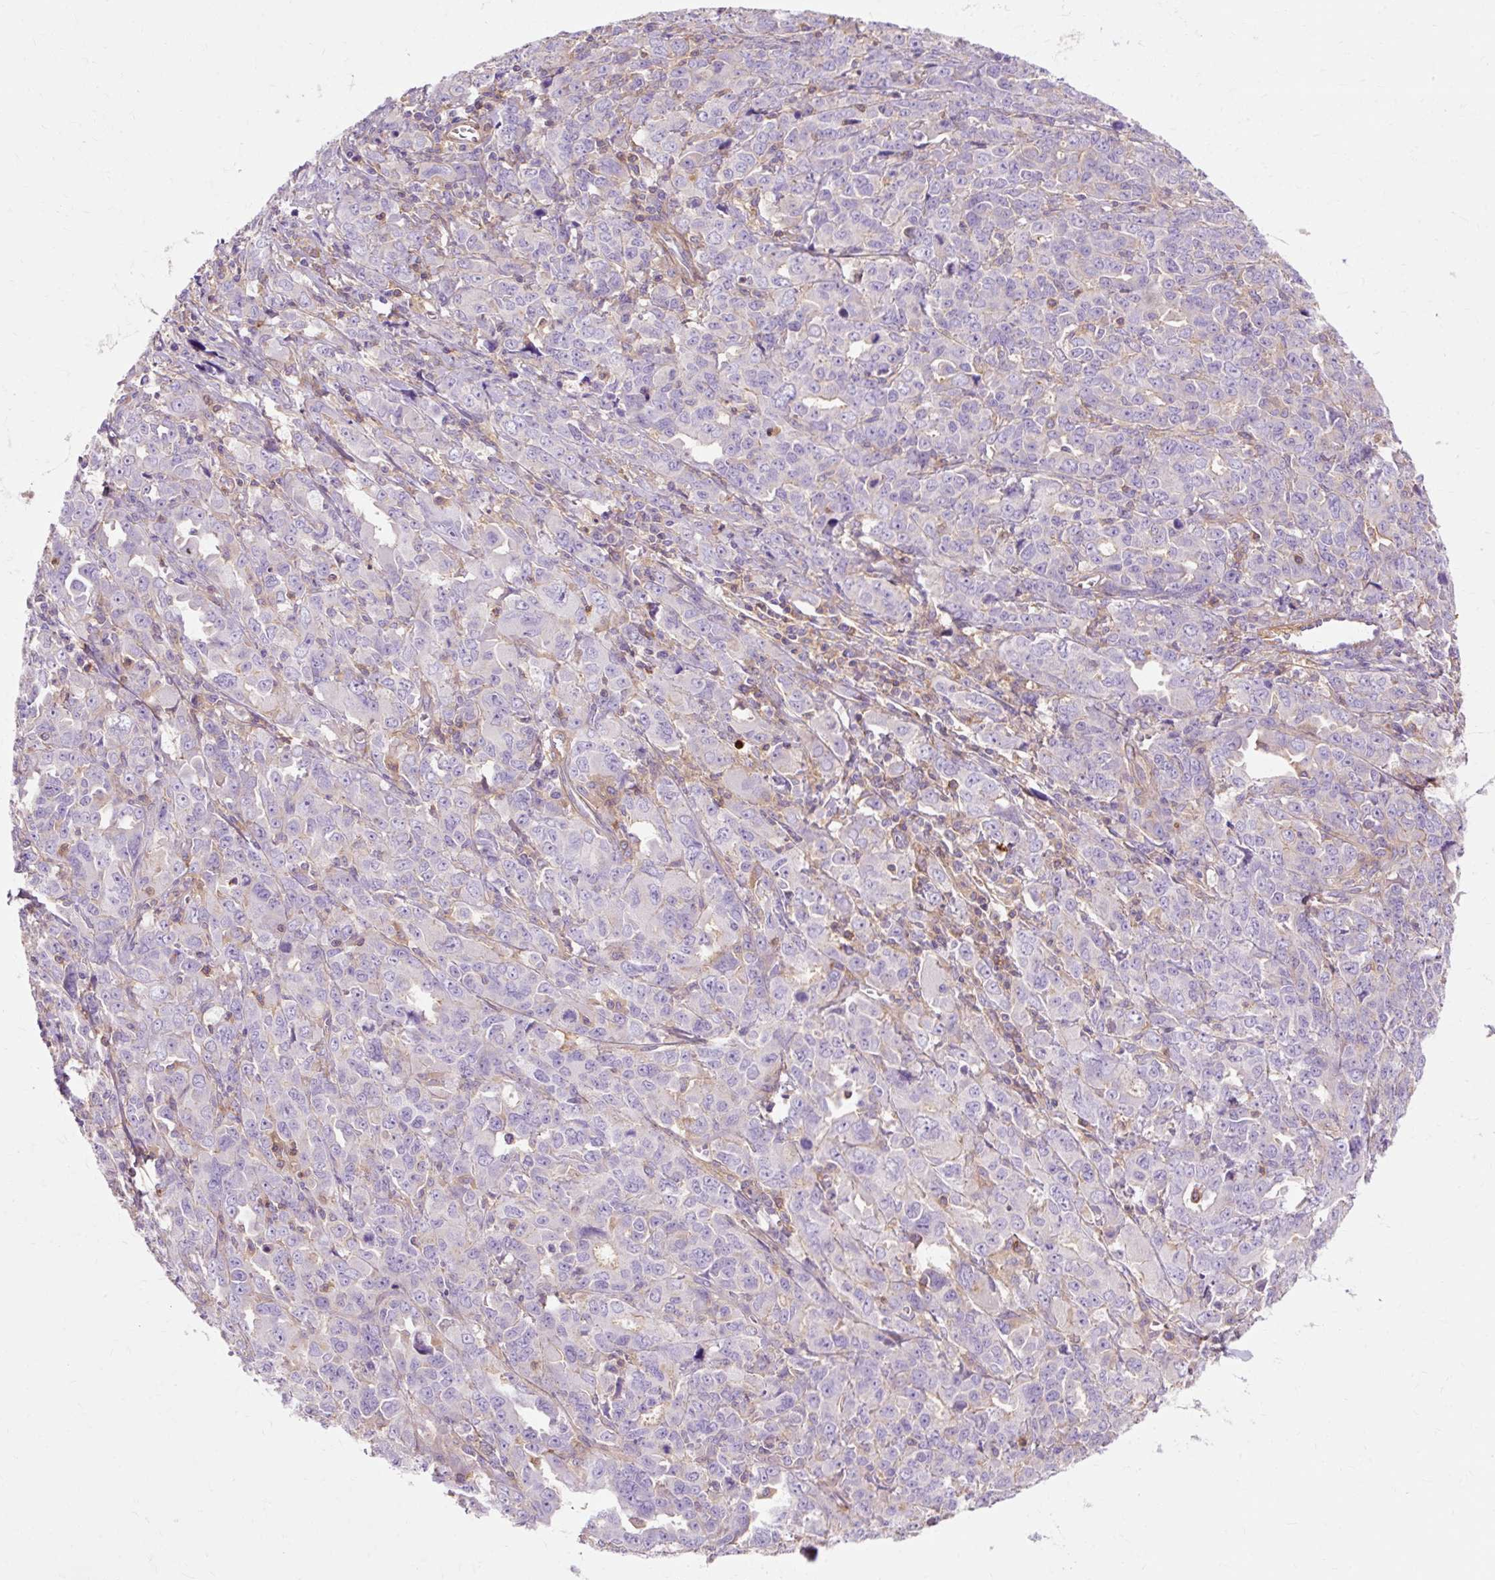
{"staining": {"intensity": "negative", "quantity": "none", "location": "none"}, "tissue": "ovarian cancer", "cell_type": "Tumor cells", "image_type": "cancer", "snomed": [{"axis": "morphology", "description": "Adenocarcinoma, NOS"}, {"axis": "morphology", "description": "Carcinoma, endometroid"}, {"axis": "topography", "description": "Ovary"}], "caption": "This is an IHC micrograph of ovarian cancer (adenocarcinoma). There is no positivity in tumor cells.", "gene": "TBC1D2B", "patient": {"sex": "female", "age": 72}}